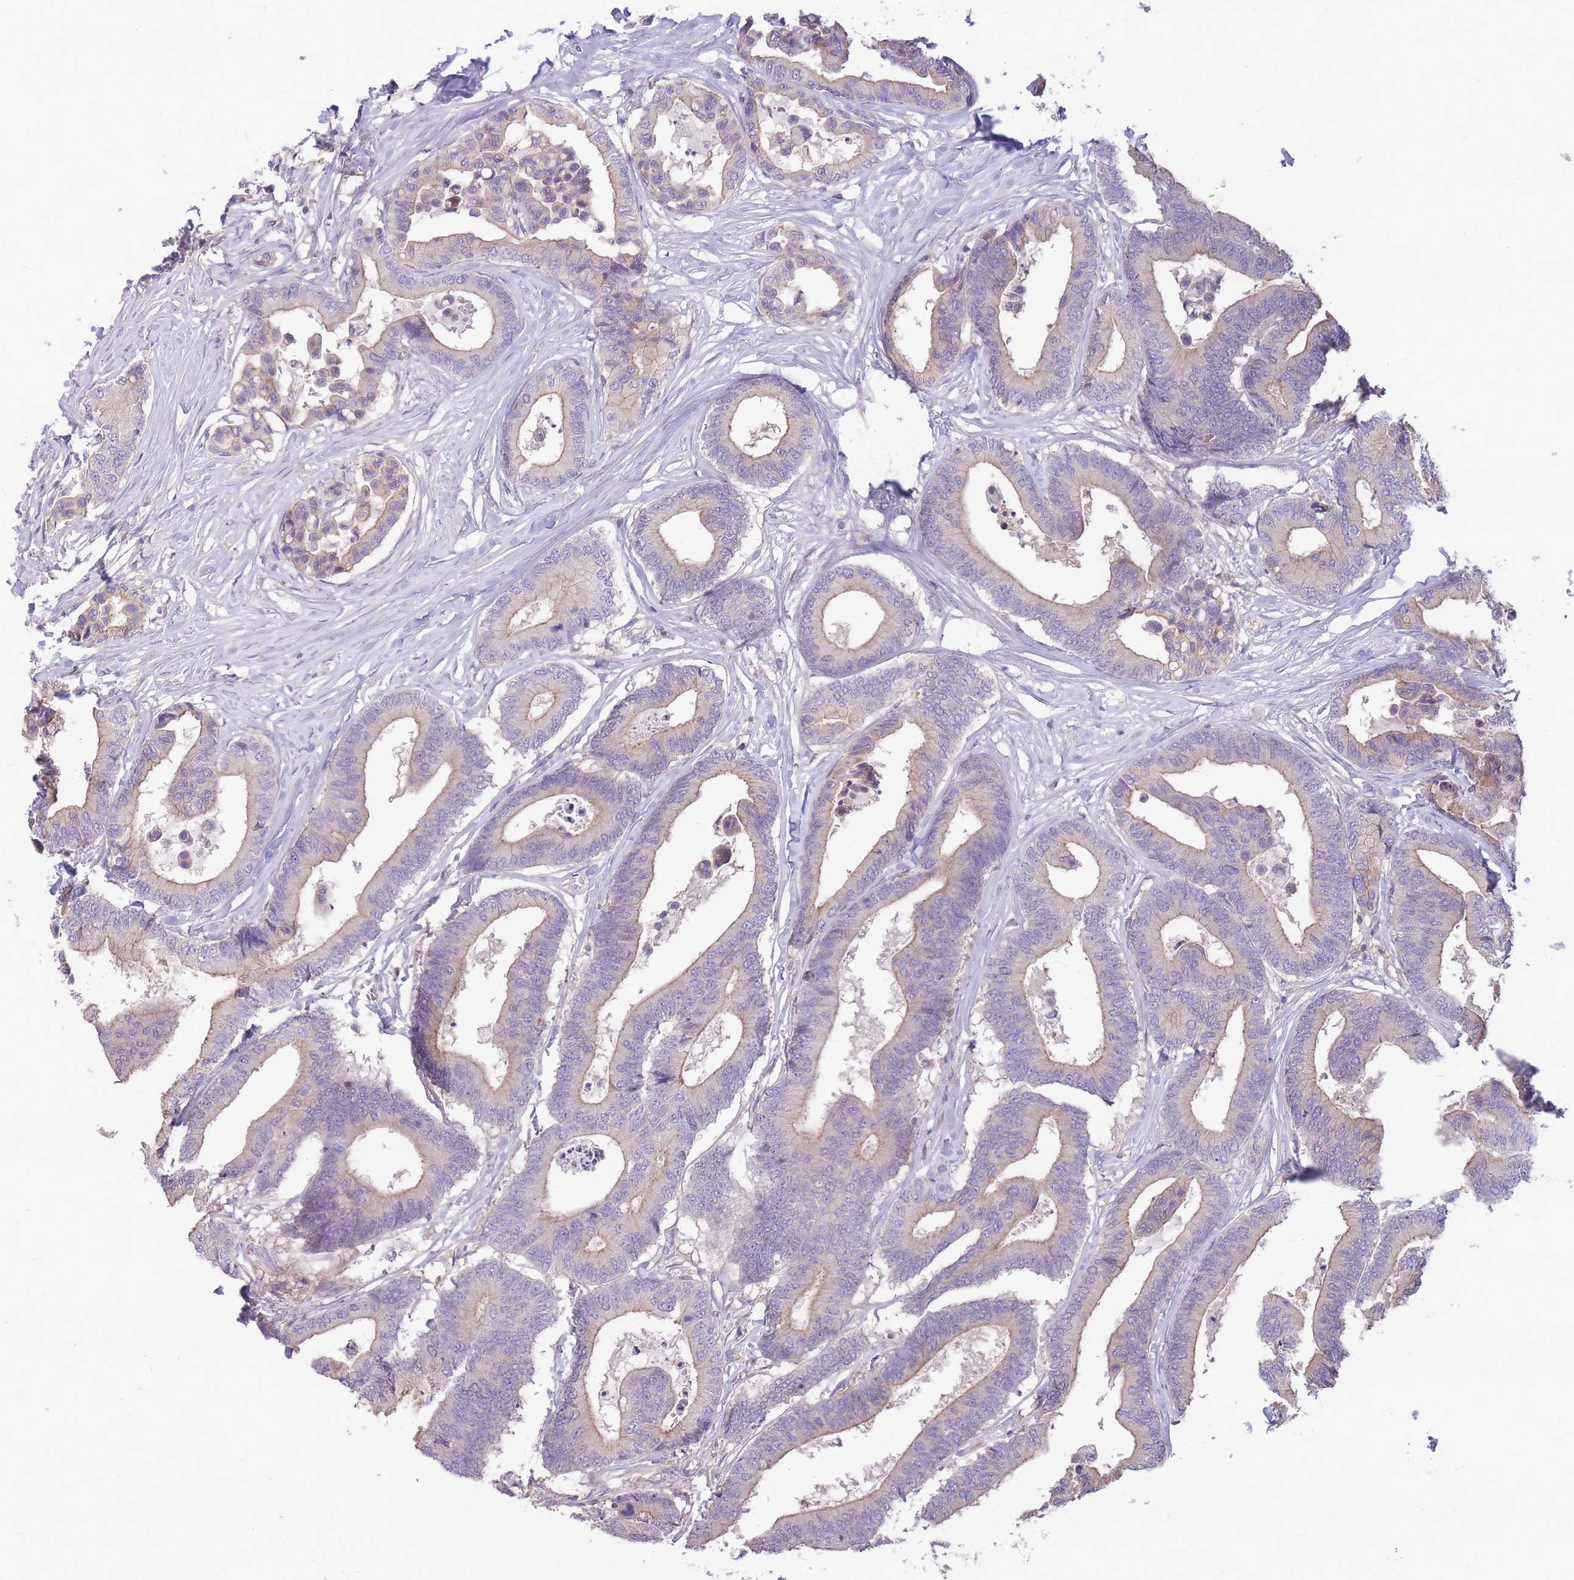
{"staining": {"intensity": "moderate", "quantity": "25%-75%", "location": "cytoplasmic/membranous"}, "tissue": "colorectal cancer", "cell_type": "Tumor cells", "image_type": "cancer", "snomed": [{"axis": "morphology", "description": "Normal tissue, NOS"}, {"axis": "morphology", "description": "Adenocarcinoma, NOS"}, {"axis": "topography", "description": "Colon"}], "caption": "Colorectal cancer (adenocarcinoma) stained with a protein marker shows moderate staining in tumor cells.", "gene": "OR5T1", "patient": {"sex": "male", "age": 82}}